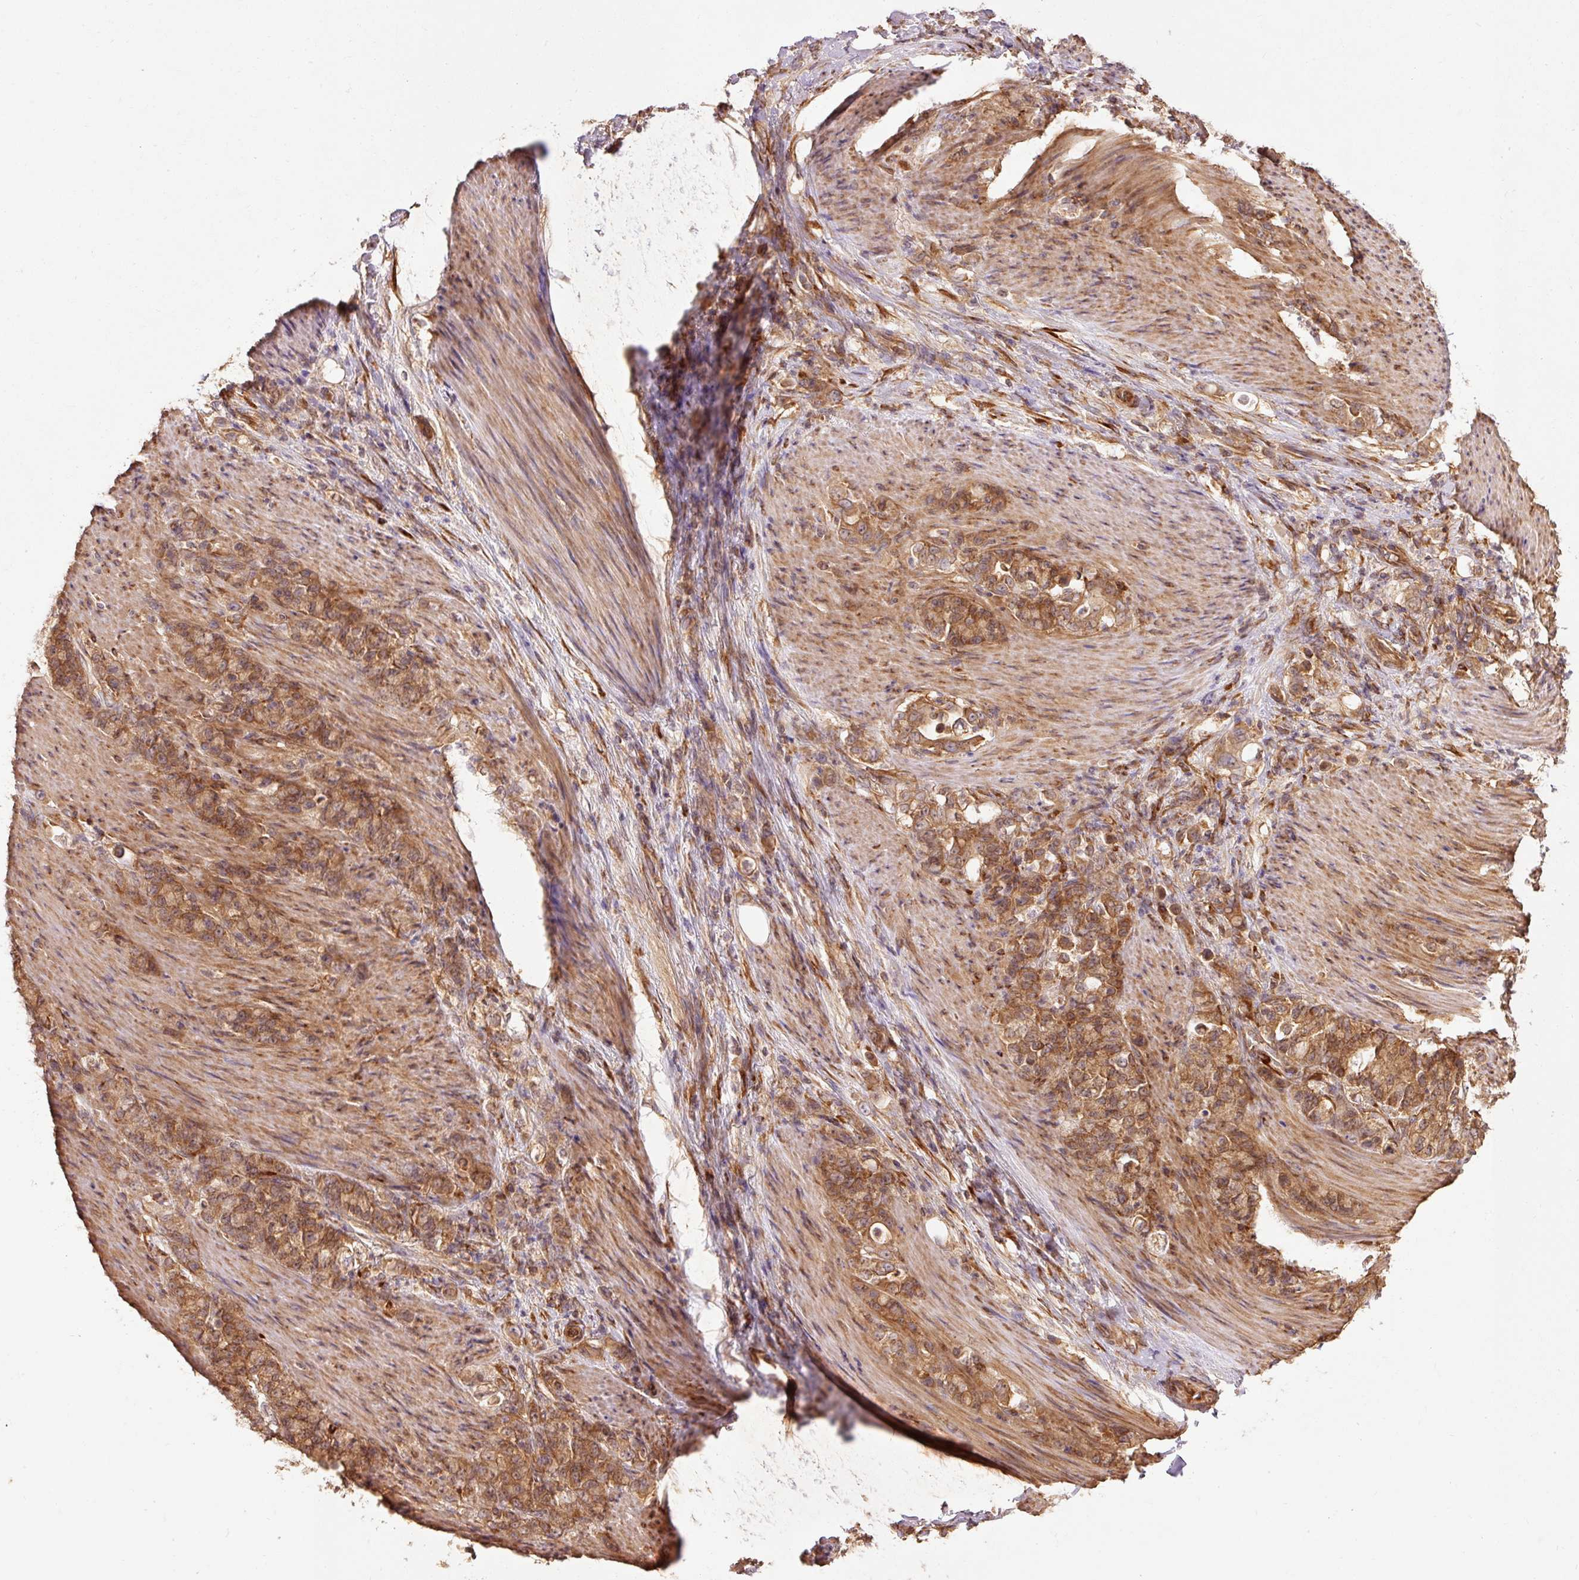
{"staining": {"intensity": "moderate", "quantity": ">75%", "location": "cytoplasmic/membranous"}, "tissue": "stomach cancer", "cell_type": "Tumor cells", "image_type": "cancer", "snomed": [{"axis": "morphology", "description": "Adenocarcinoma, NOS"}, {"axis": "topography", "description": "Stomach"}], "caption": "High-magnification brightfield microscopy of stomach cancer (adenocarcinoma) stained with DAB (brown) and counterstained with hematoxylin (blue). tumor cells exhibit moderate cytoplasmic/membranous positivity is identified in approximately>75% of cells.", "gene": "PDAP1", "patient": {"sex": "female", "age": 79}}